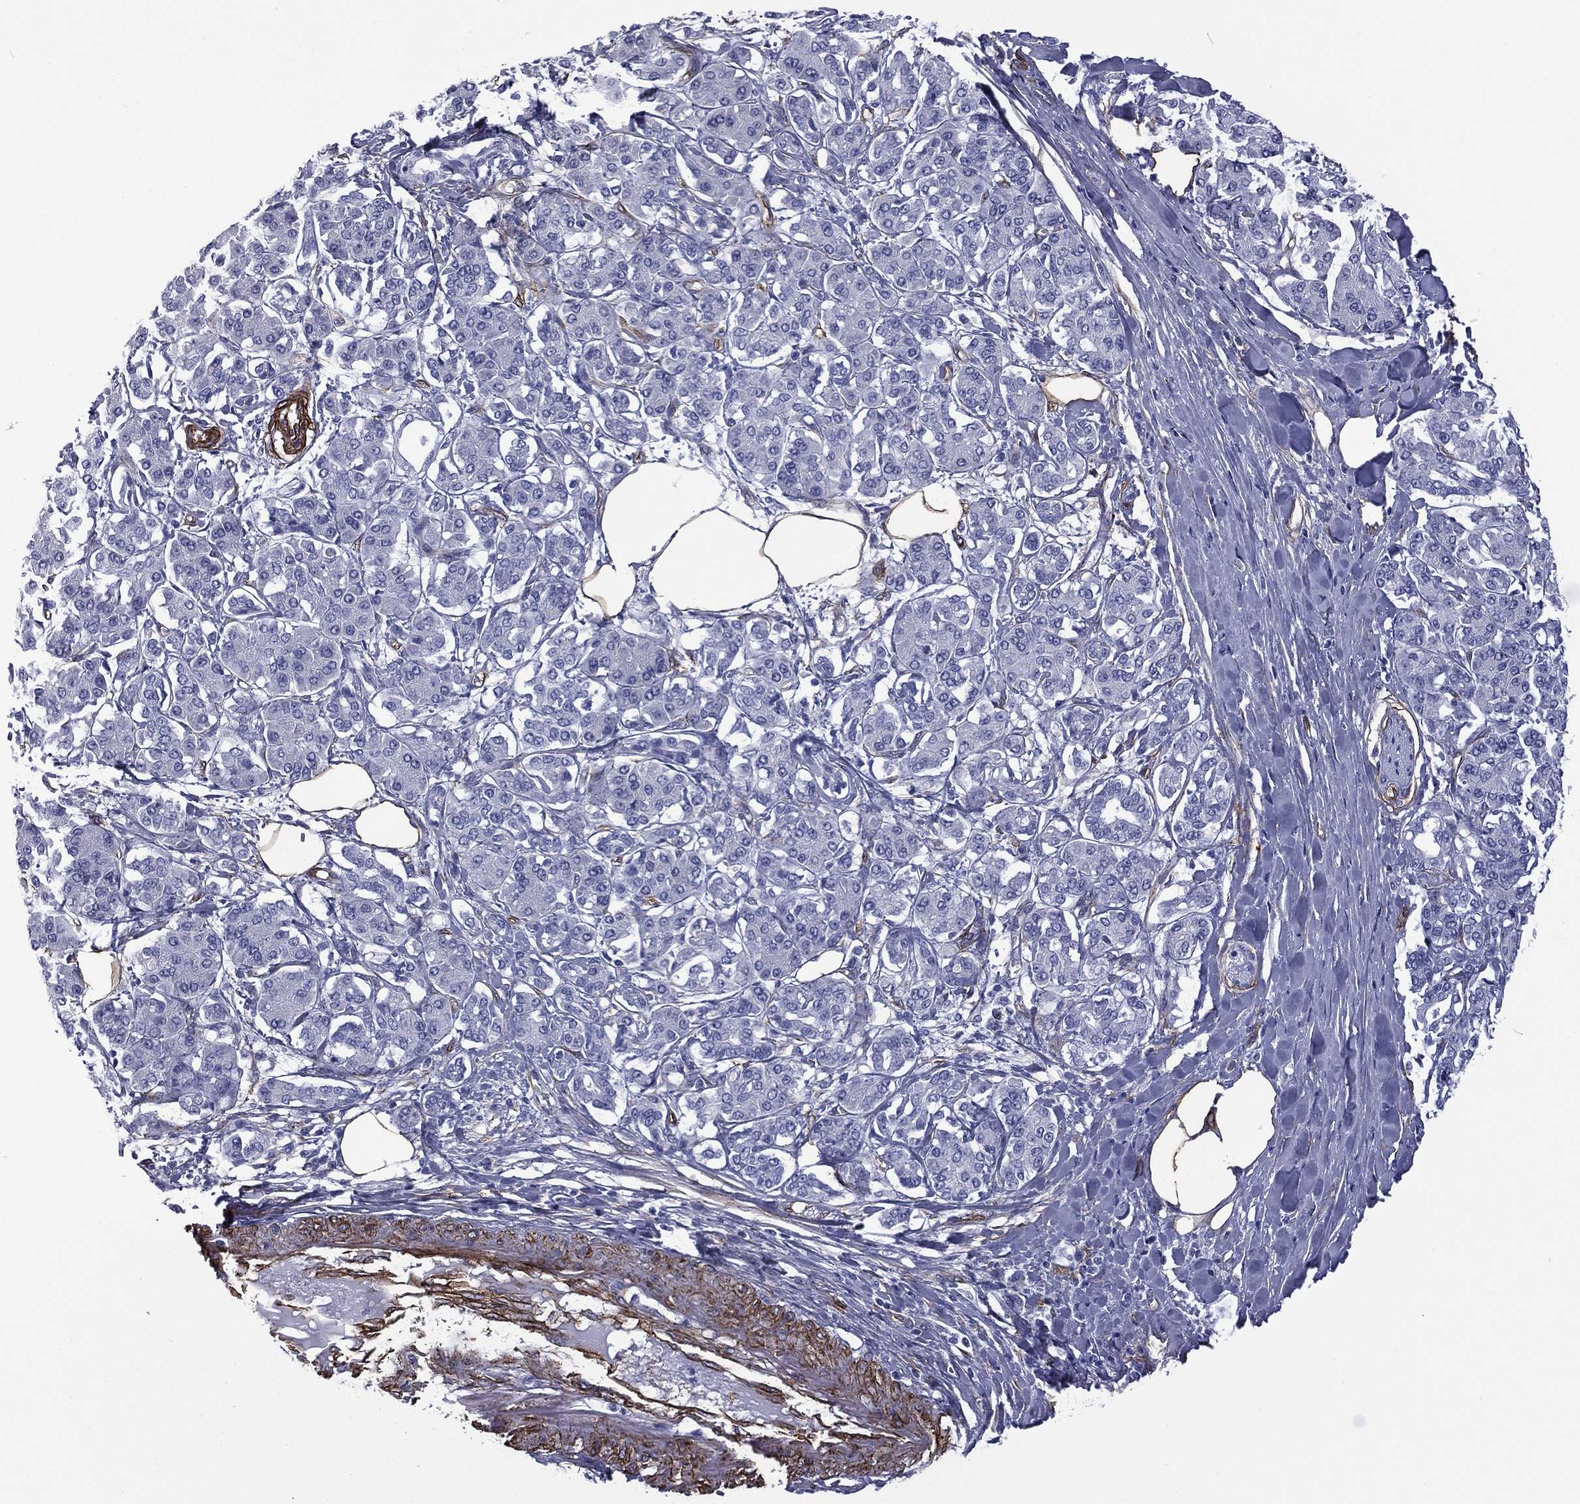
{"staining": {"intensity": "negative", "quantity": "none", "location": "none"}, "tissue": "pancreatic cancer", "cell_type": "Tumor cells", "image_type": "cancer", "snomed": [{"axis": "morphology", "description": "Adenocarcinoma, NOS"}, {"axis": "topography", "description": "Pancreas"}], "caption": "This is a image of IHC staining of pancreatic cancer (adenocarcinoma), which shows no expression in tumor cells.", "gene": "CAVIN3", "patient": {"sex": "female", "age": 56}}